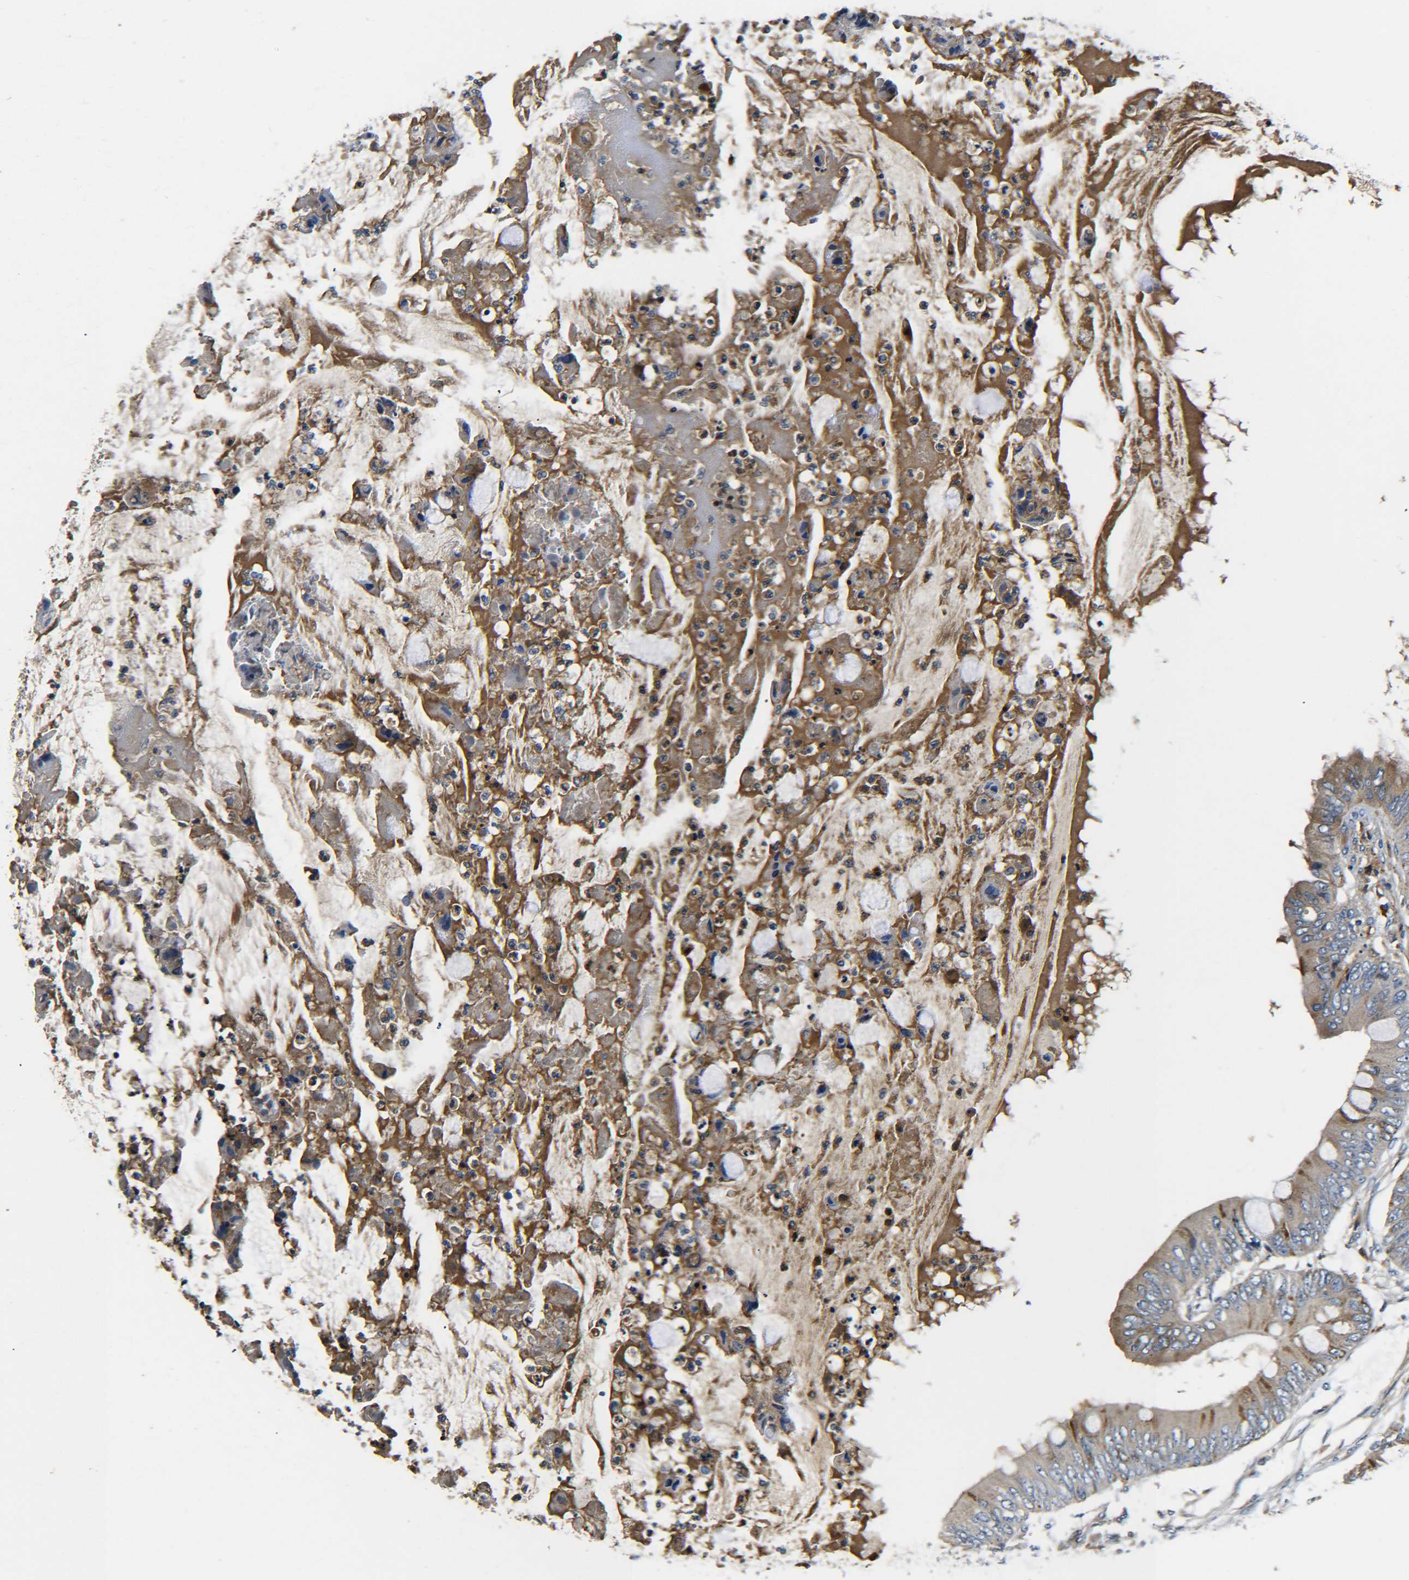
{"staining": {"intensity": "weak", "quantity": ">75%", "location": "cytoplasmic/membranous"}, "tissue": "colorectal cancer", "cell_type": "Tumor cells", "image_type": "cancer", "snomed": [{"axis": "morphology", "description": "Normal tissue, NOS"}, {"axis": "morphology", "description": "Adenocarcinoma, NOS"}, {"axis": "topography", "description": "Rectum"}, {"axis": "topography", "description": "Peripheral nerve tissue"}], "caption": "Weak cytoplasmic/membranous protein positivity is present in about >75% of tumor cells in colorectal adenocarcinoma.", "gene": "RAB1B", "patient": {"sex": "female", "age": 77}}